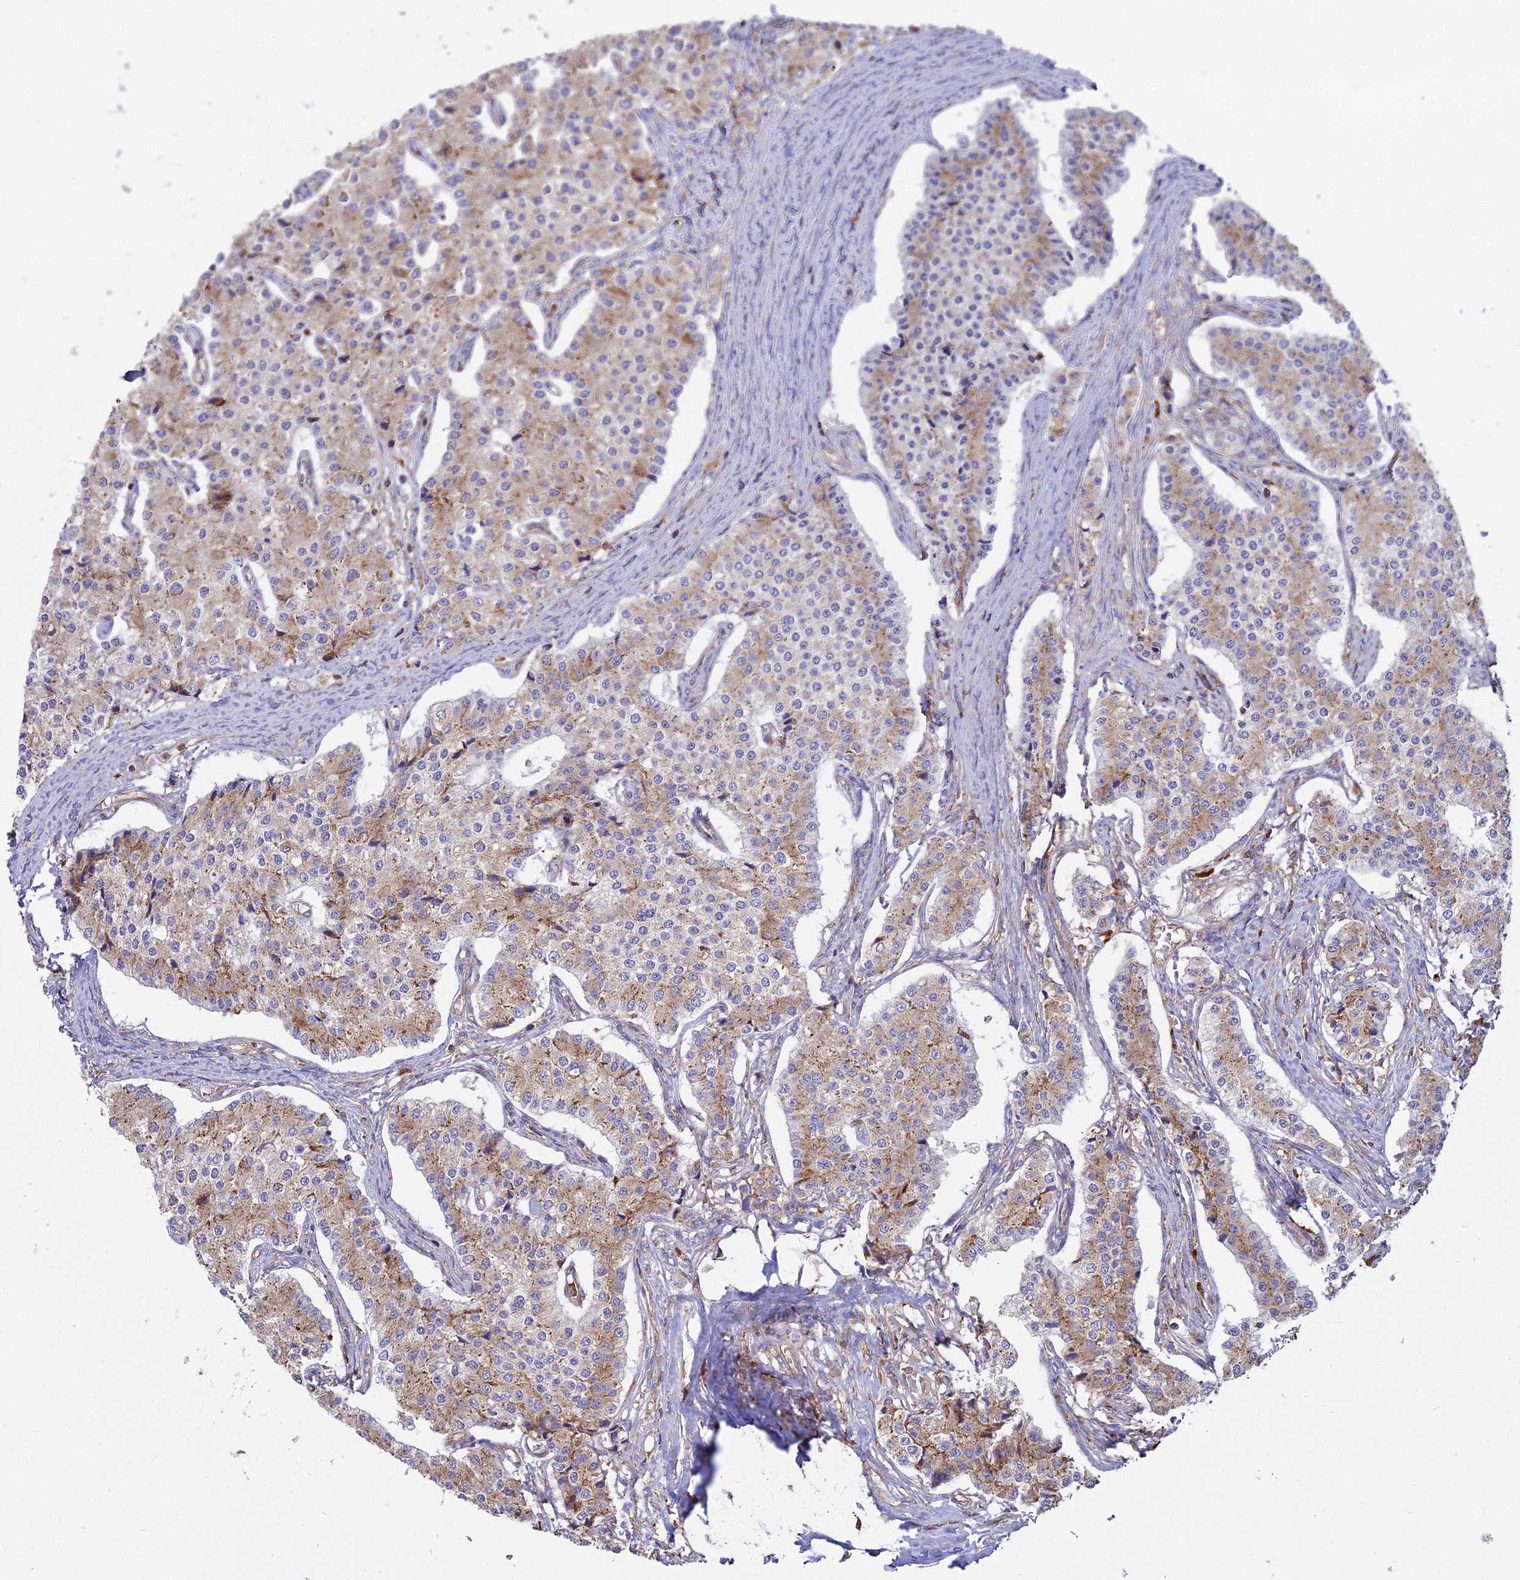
{"staining": {"intensity": "moderate", "quantity": ">75%", "location": "cytoplasmic/membranous"}, "tissue": "carcinoid", "cell_type": "Tumor cells", "image_type": "cancer", "snomed": [{"axis": "morphology", "description": "Carcinoid, malignant, NOS"}, {"axis": "topography", "description": "Colon"}], "caption": "Tumor cells show medium levels of moderate cytoplasmic/membranous expression in approximately >75% of cells in human carcinoid.", "gene": "RPL26", "patient": {"sex": "female", "age": 52}}